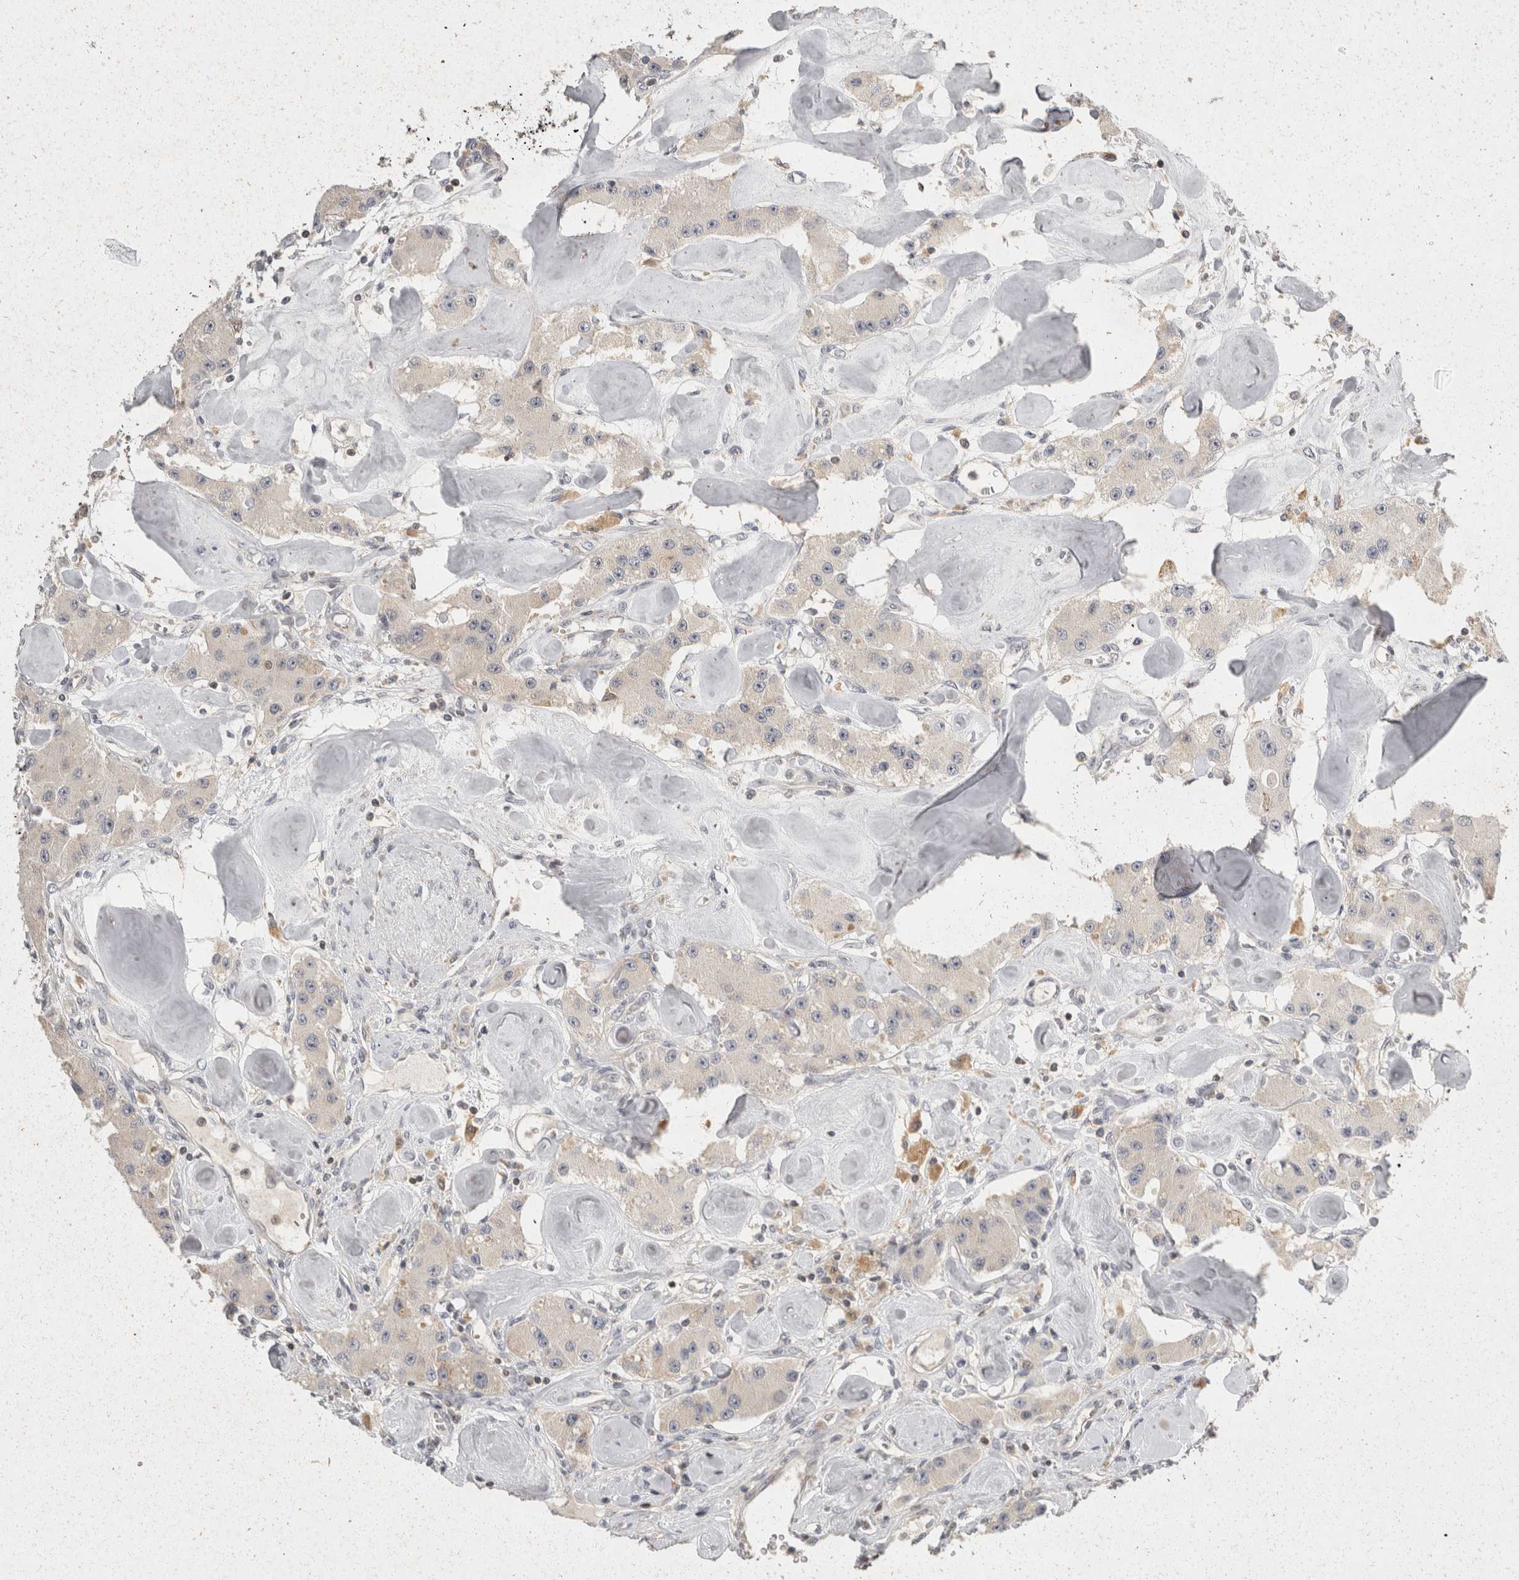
{"staining": {"intensity": "negative", "quantity": "none", "location": "none"}, "tissue": "carcinoid", "cell_type": "Tumor cells", "image_type": "cancer", "snomed": [{"axis": "morphology", "description": "Carcinoid, malignant, NOS"}, {"axis": "topography", "description": "Pancreas"}], "caption": "A histopathology image of malignant carcinoid stained for a protein demonstrates no brown staining in tumor cells.", "gene": "ACAT2", "patient": {"sex": "male", "age": 41}}